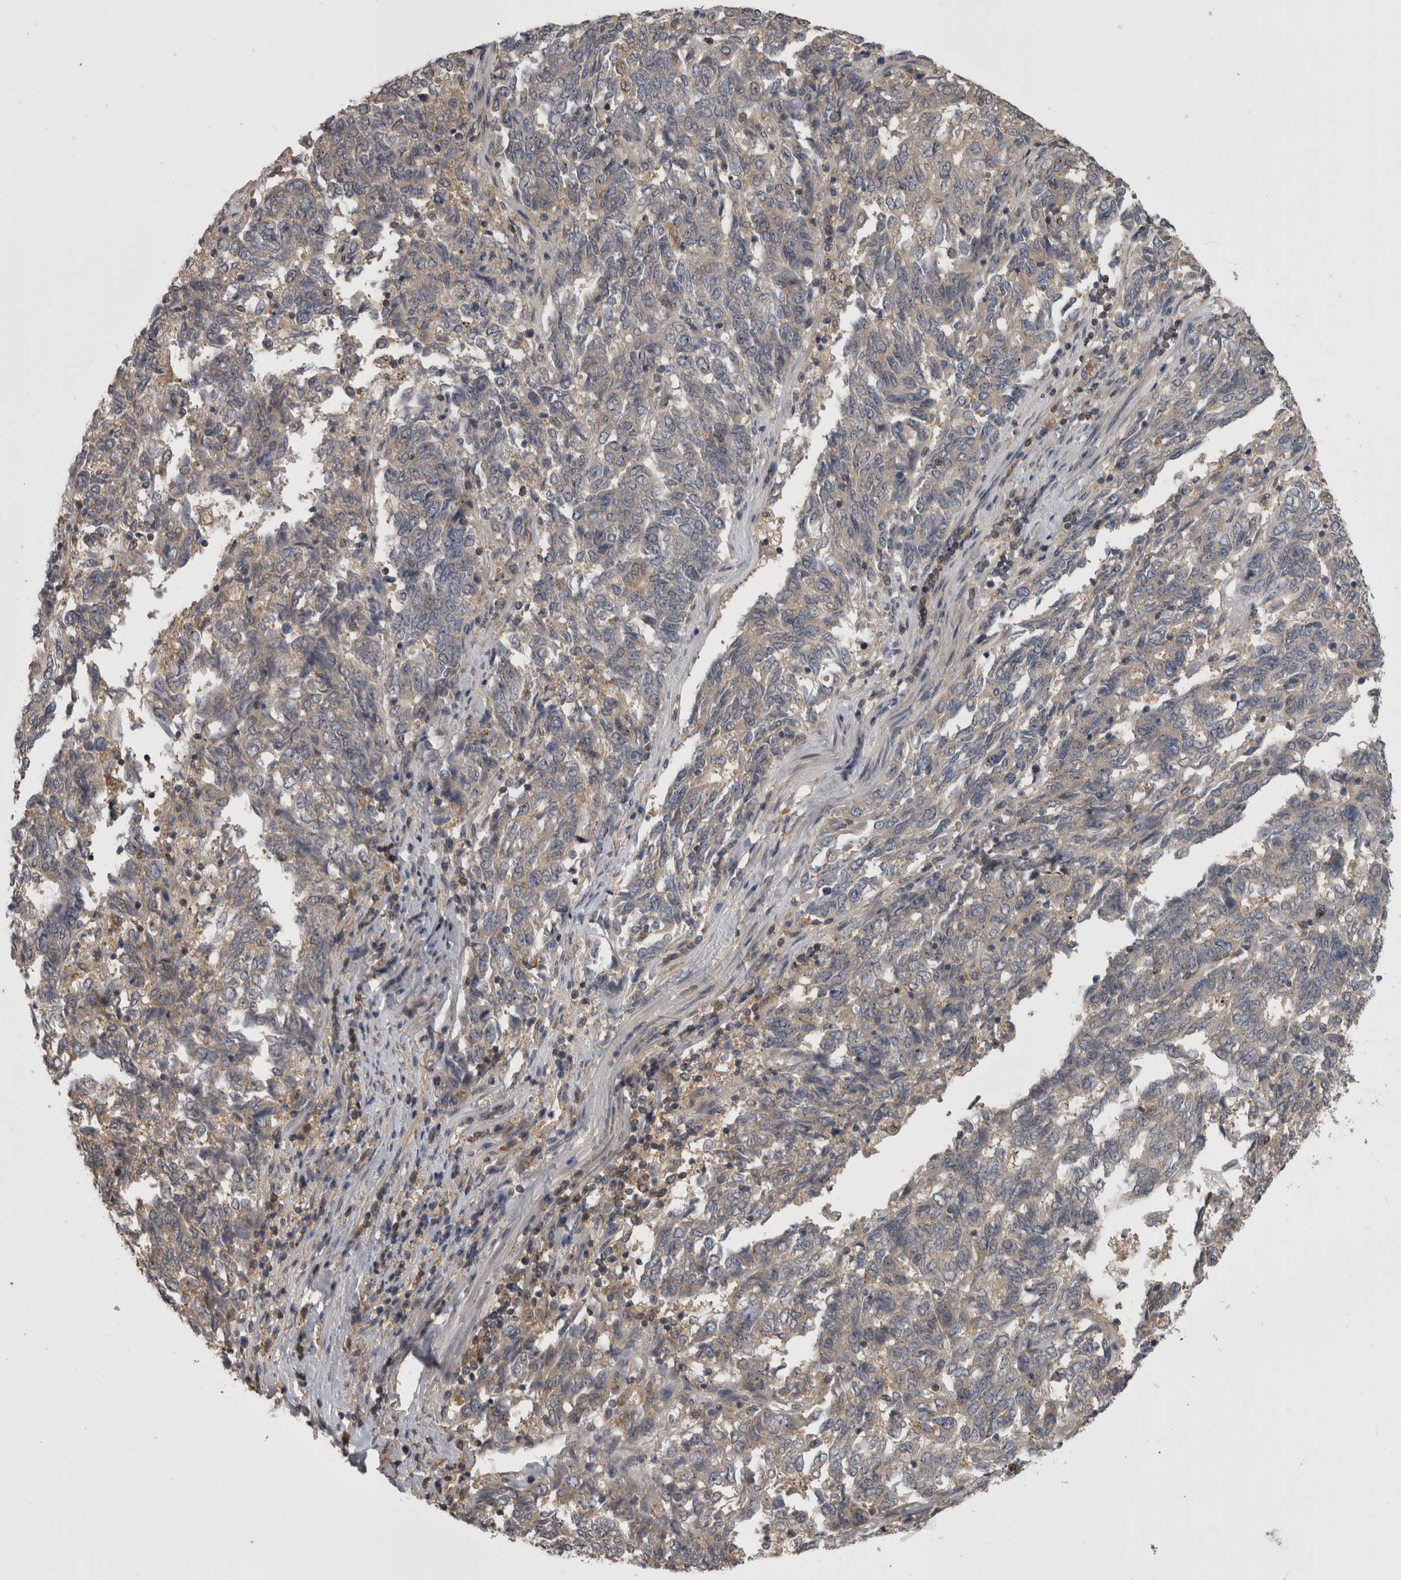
{"staining": {"intensity": "weak", "quantity": "25%-75%", "location": "cytoplasmic/membranous"}, "tissue": "endometrial cancer", "cell_type": "Tumor cells", "image_type": "cancer", "snomed": [{"axis": "morphology", "description": "Adenocarcinoma, NOS"}, {"axis": "topography", "description": "Endometrium"}], "caption": "Immunohistochemical staining of human endometrial cancer displays low levels of weak cytoplasmic/membranous protein expression in approximately 25%-75% of tumor cells. The staining is performed using DAB brown chromogen to label protein expression. The nuclei are counter-stained blue using hematoxylin.", "gene": "APRT", "patient": {"sex": "female", "age": 80}}